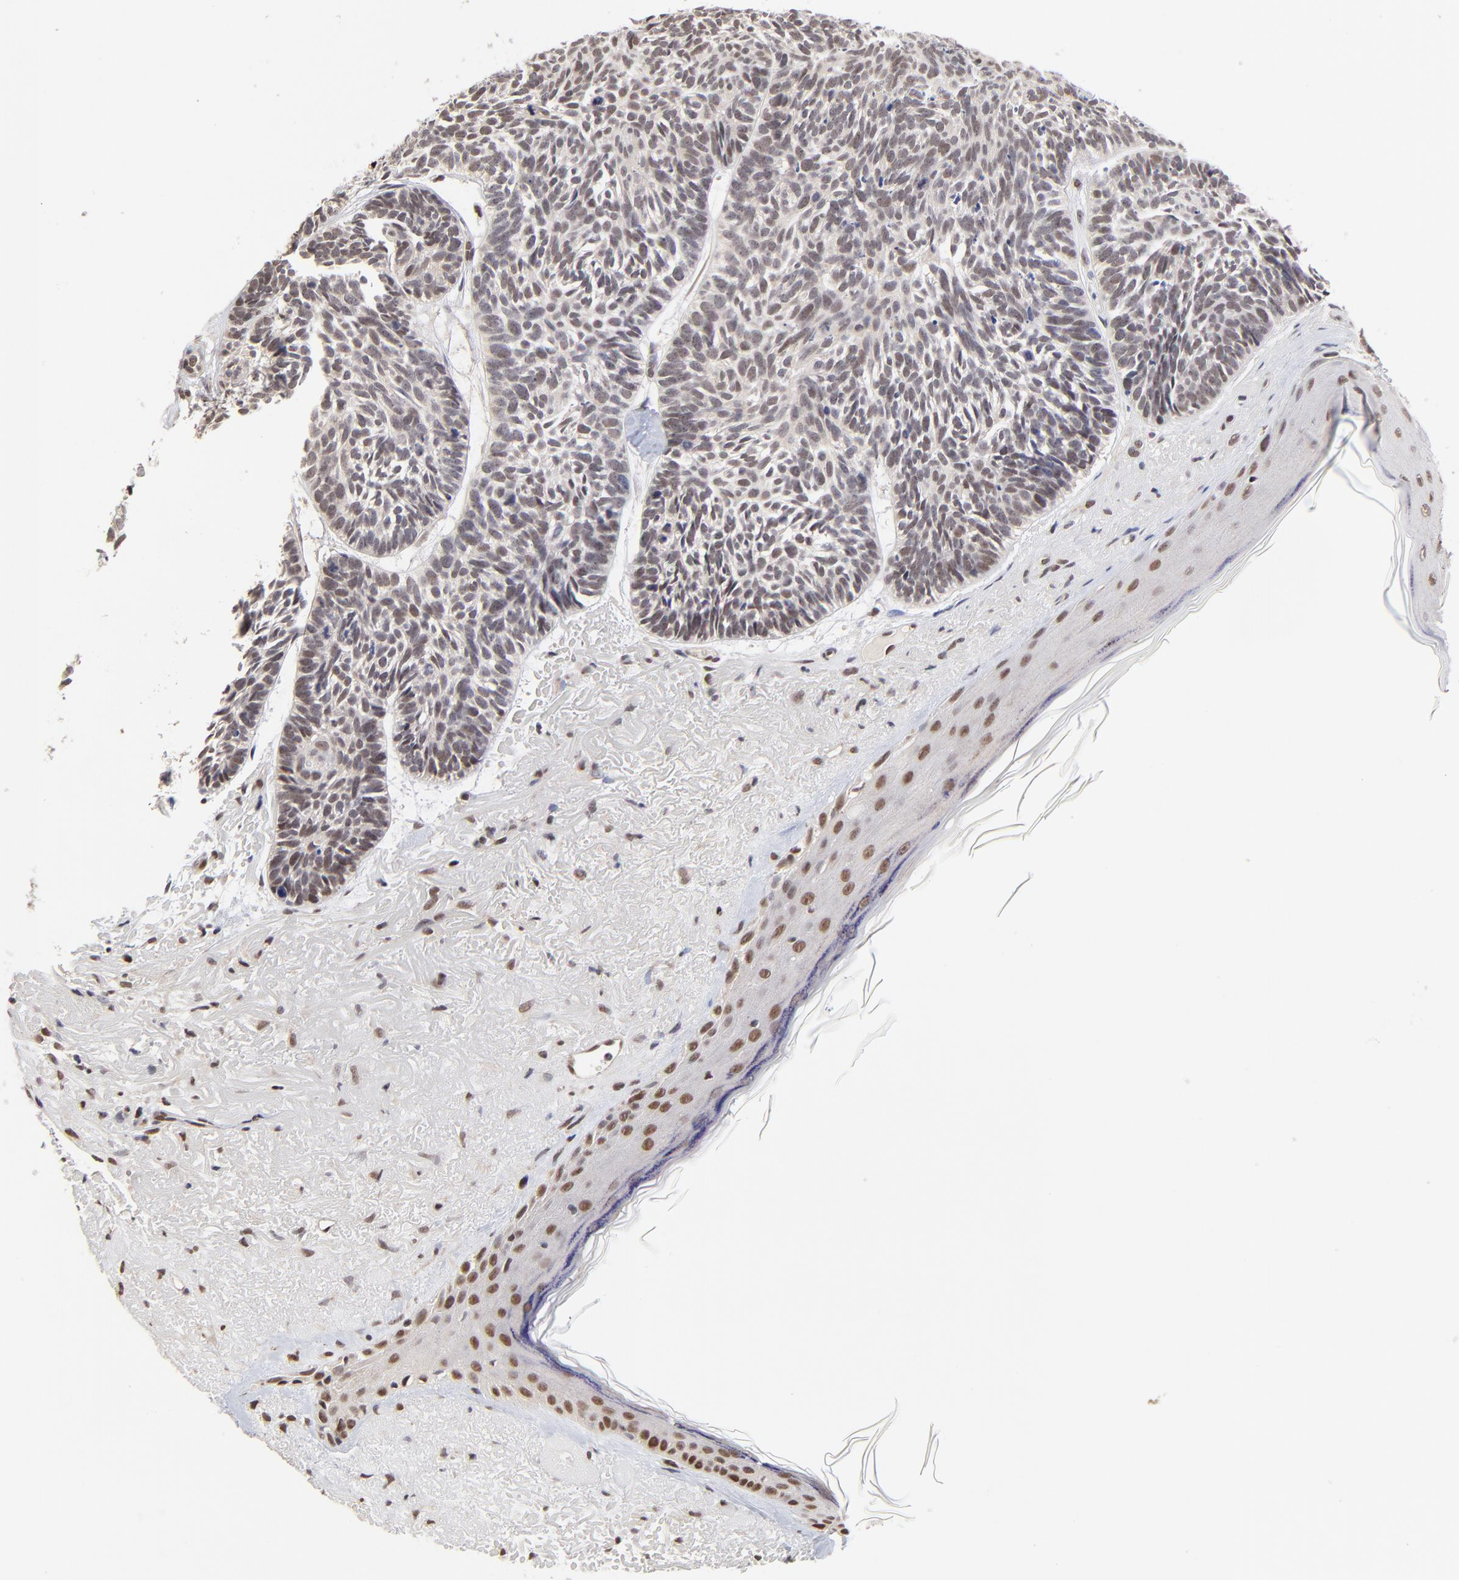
{"staining": {"intensity": "weak", "quantity": ">75%", "location": "nuclear"}, "tissue": "skin cancer", "cell_type": "Tumor cells", "image_type": "cancer", "snomed": [{"axis": "morphology", "description": "Basal cell carcinoma"}, {"axis": "topography", "description": "Skin"}], "caption": "Approximately >75% of tumor cells in skin basal cell carcinoma exhibit weak nuclear protein positivity as visualized by brown immunohistochemical staining.", "gene": "DSN1", "patient": {"sex": "female", "age": 87}}